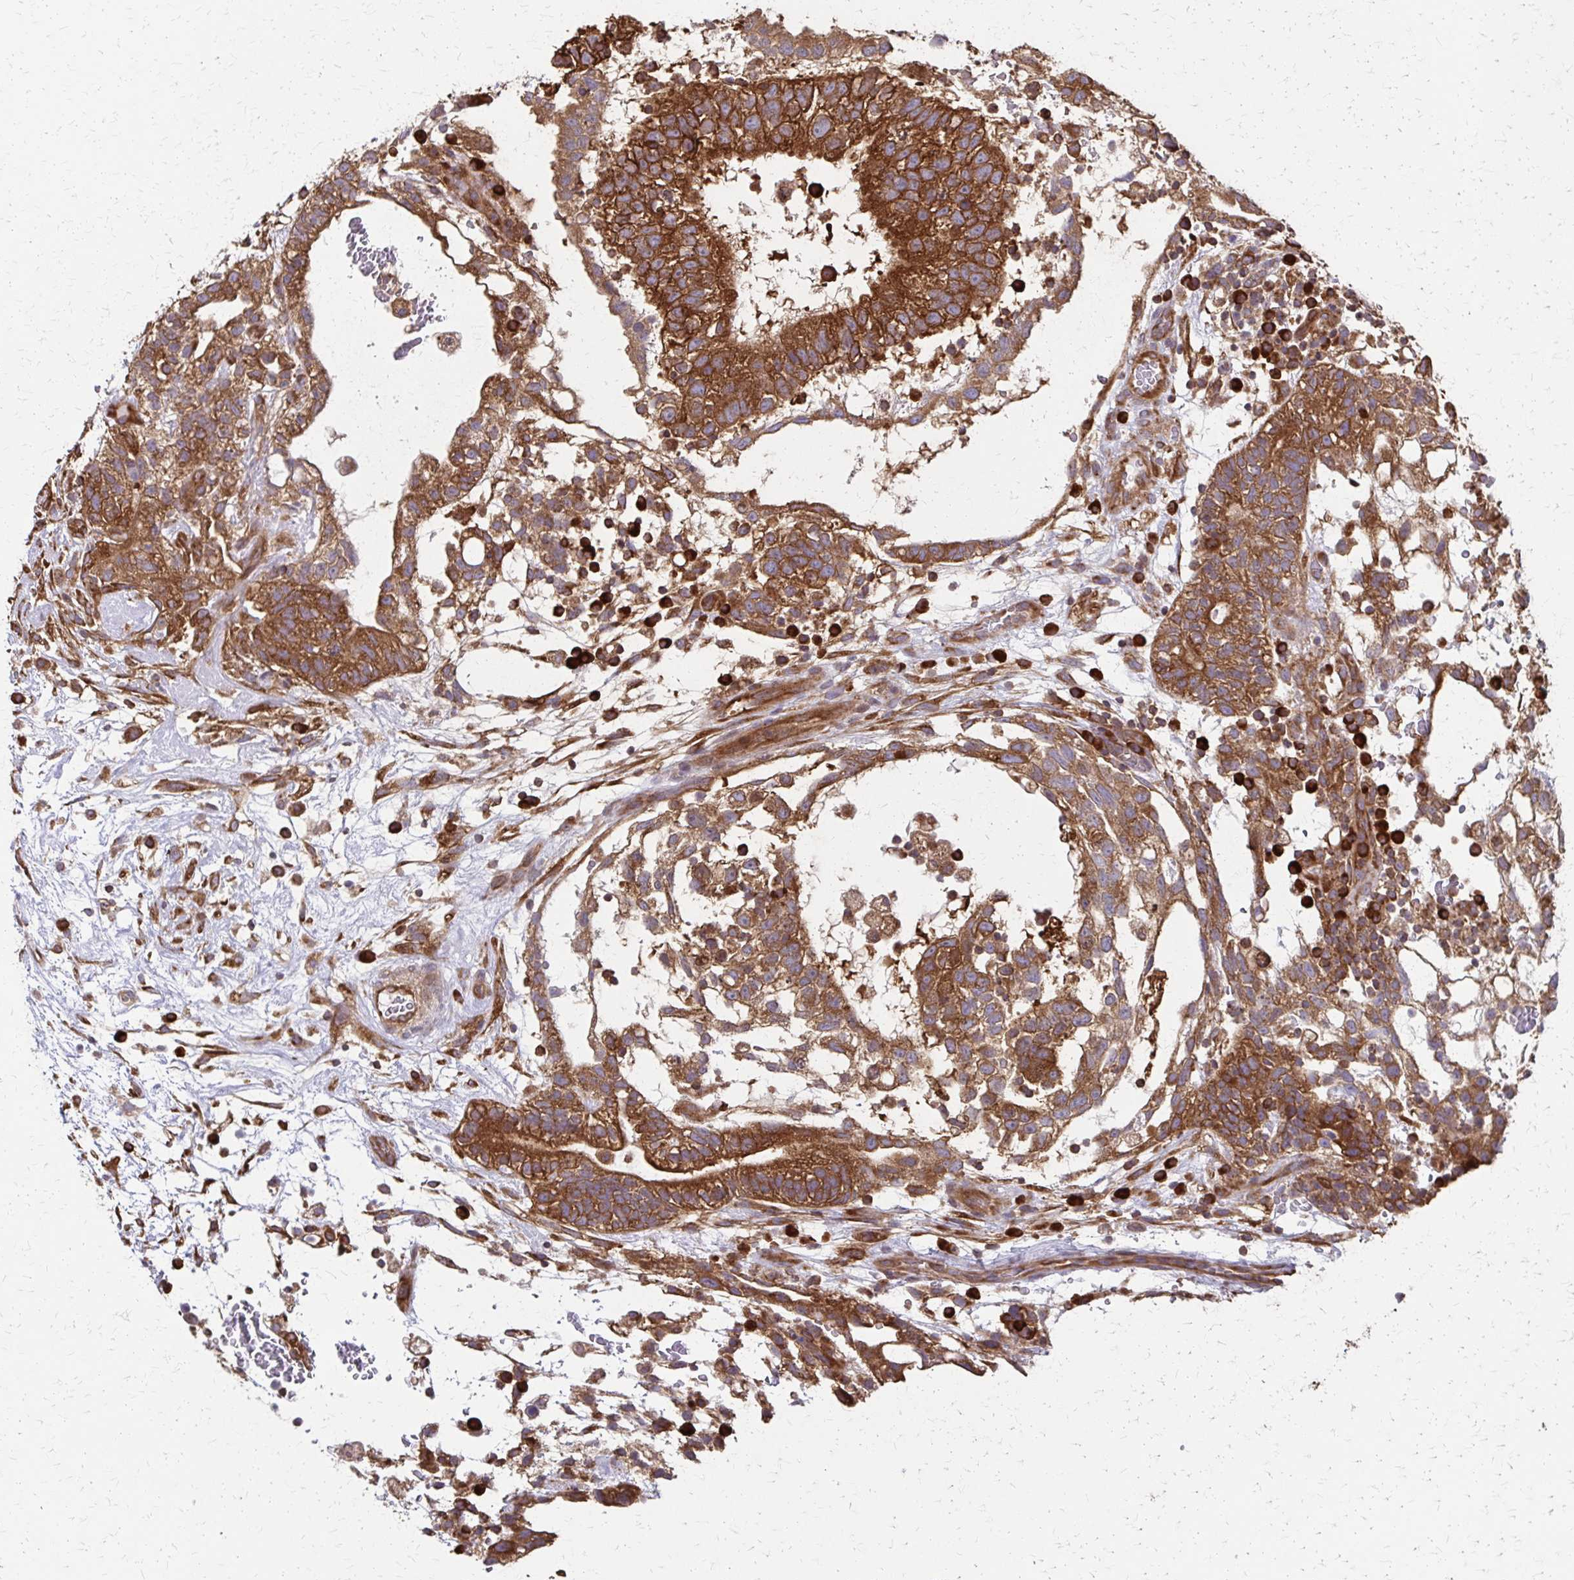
{"staining": {"intensity": "strong", "quantity": ">75%", "location": "cytoplasmic/membranous"}, "tissue": "testis cancer", "cell_type": "Tumor cells", "image_type": "cancer", "snomed": [{"axis": "morphology", "description": "Normal tissue, NOS"}, {"axis": "morphology", "description": "Carcinoma, Embryonal, NOS"}, {"axis": "topography", "description": "Testis"}], "caption": "Strong cytoplasmic/membranous protein staining is appreciated in about >75% of tumor cells in embryonal carcinoma (testis).", "gene": "EEF2", "patient": {"sex": "male", "age": 32}}